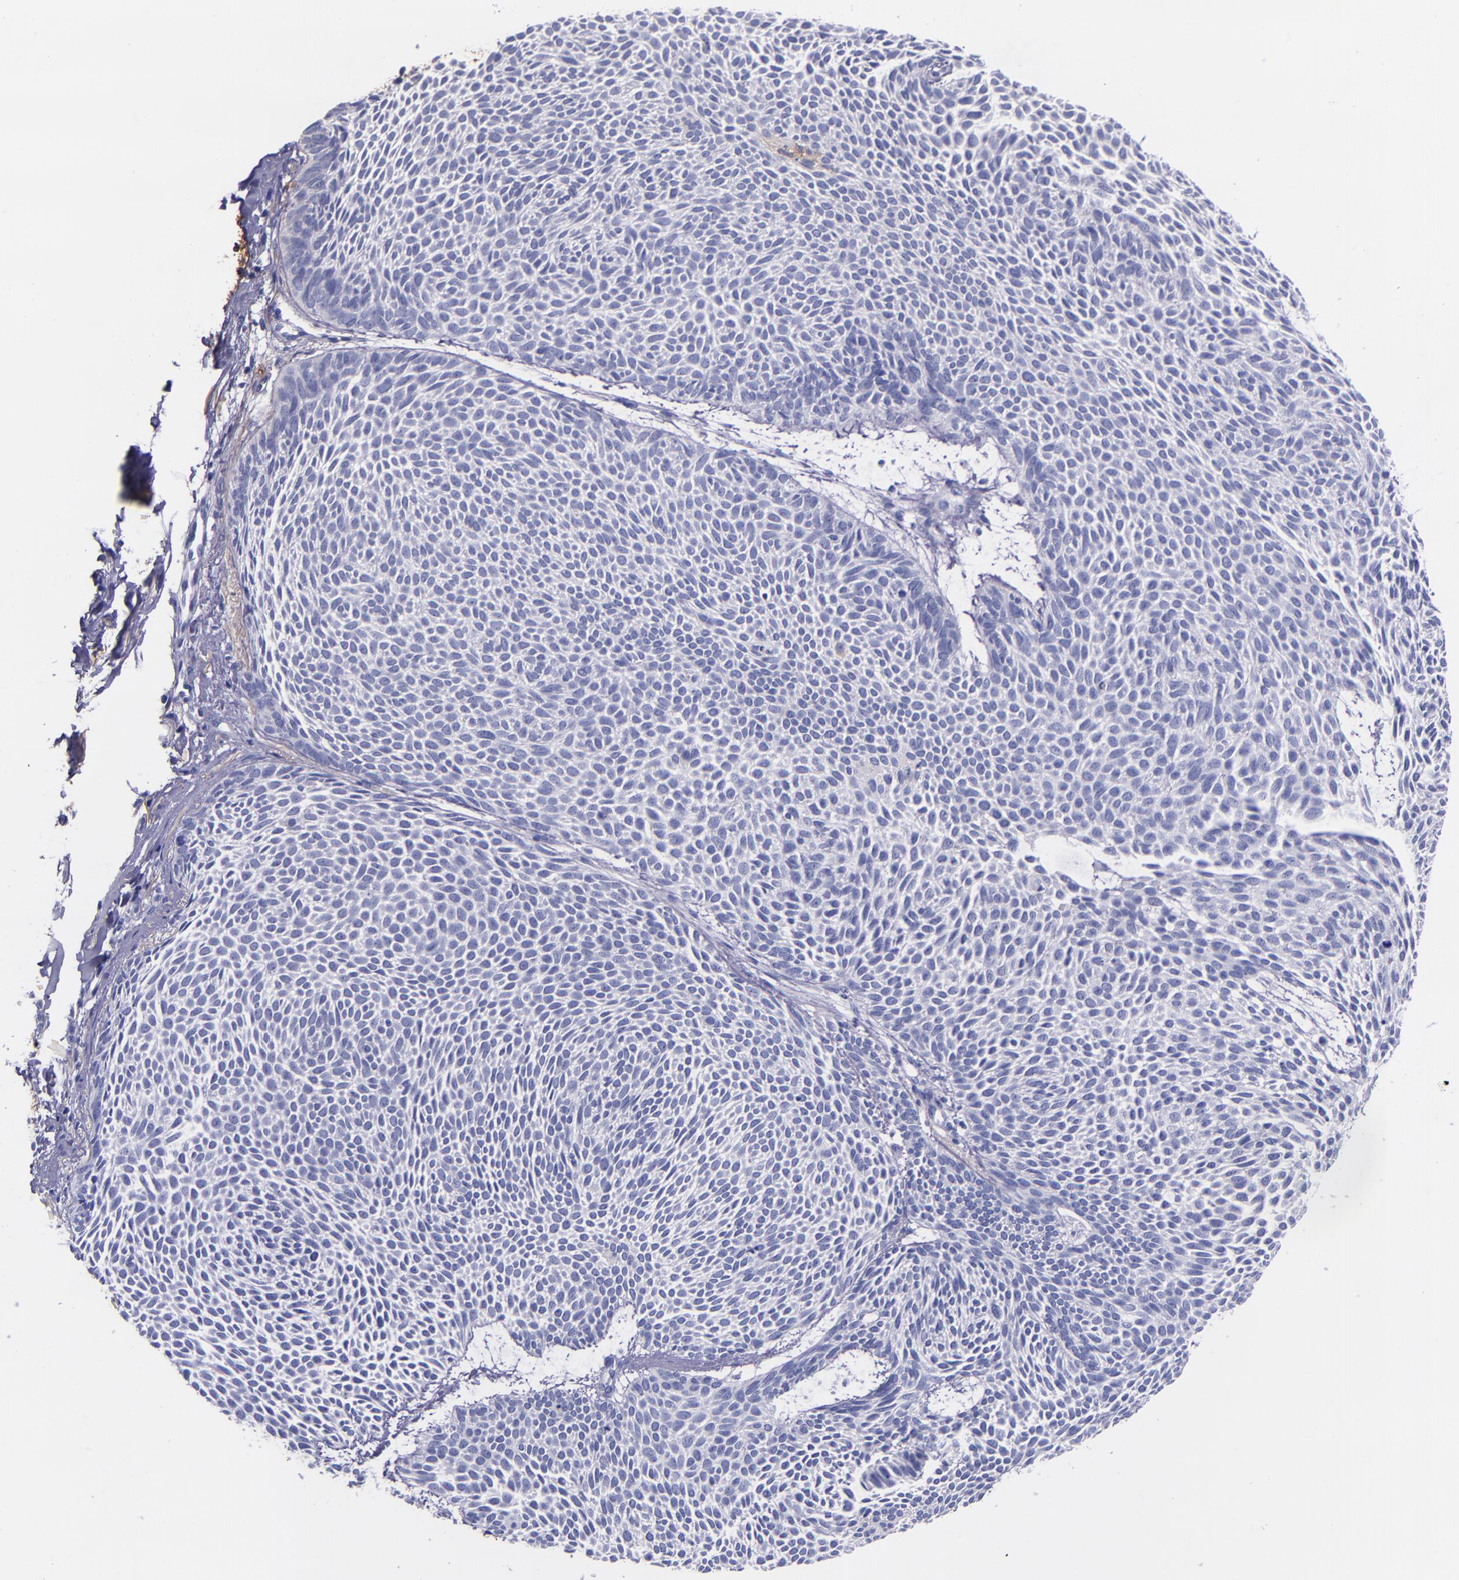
{"staining": {"intensity": "negative", "quantity": "none", "location": "none"}, "tissue": "skin cancer", "cell_type": "Tumor cells", "image_type": "cancer", "snomed": [{"axis": "morphology", "description": "Basal cell carcinoma"}, {"axis": "topography", "description": "Skin"}], "caption": "High power microscopy histopathology image of an immunohistochemistry histopathology image of skin cancer (basal cell carcinoma), revealing no significant expression in tumor cells.", "gene": "IVL", "patient": {"sex": "male", "age": 84}}